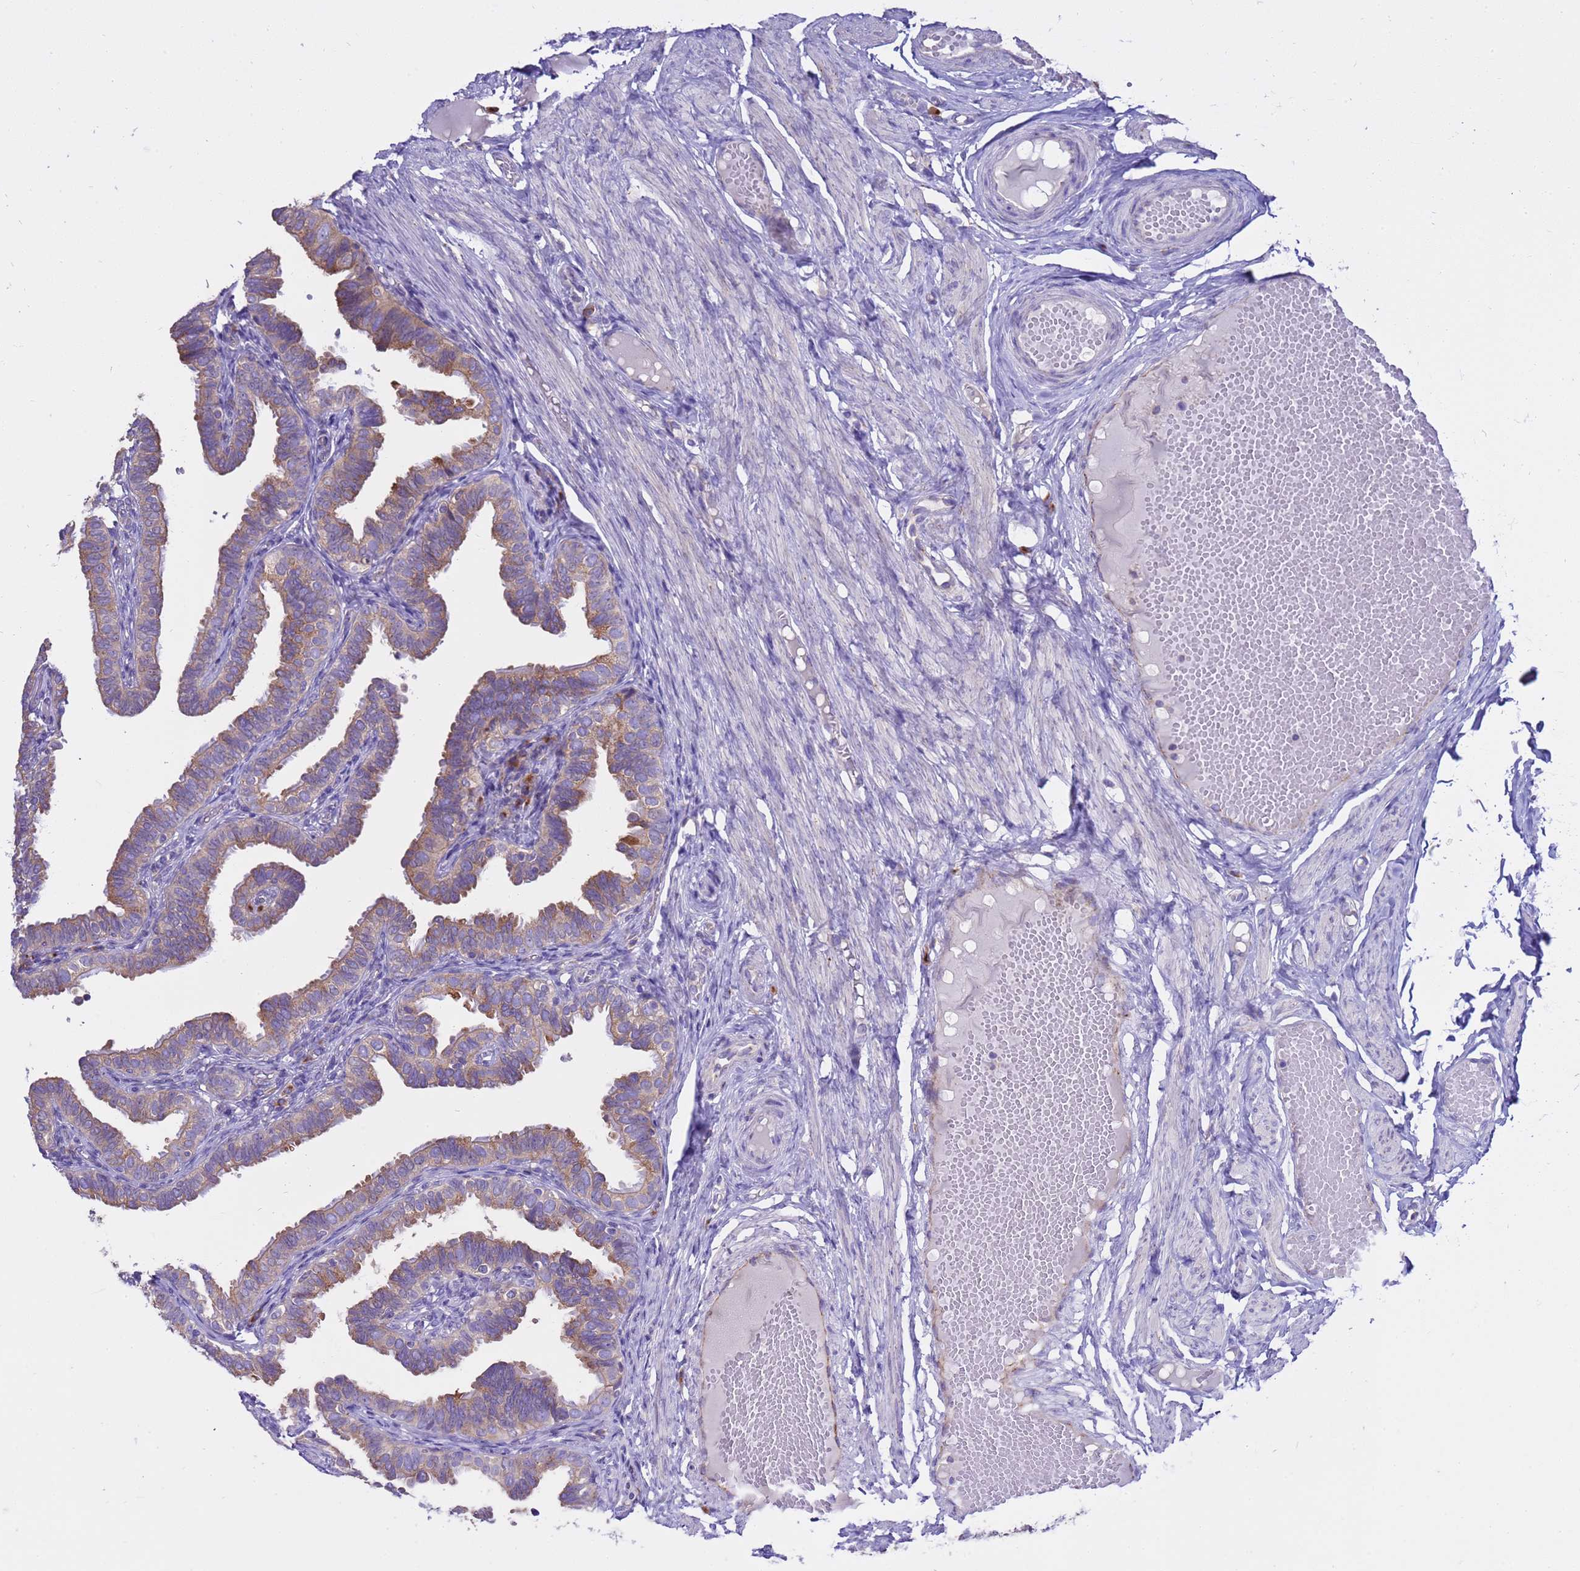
{"staining": {"intensity": "moderate", "quantity": "25%-75%", "location": "cytoplasmic/membranous"}, "tissue": "fallopian tube", "cell_type": "Glandular cells", "image_type": "normal", "snomed": [{"axis": "morphology", "description": "Normal tissue, NOS"}, {"axis": "topography", "description": "Fallopian tube"}], "caption": "This photomicrograph displays immunohistochemistry staining of benign fallopian tube, with medium moderate cytoplasmic/membranous positivity in about 25%-75% of glandular cells.", "gene": "ANAPC1", "patient": {"sex": "female", "age": 39}}